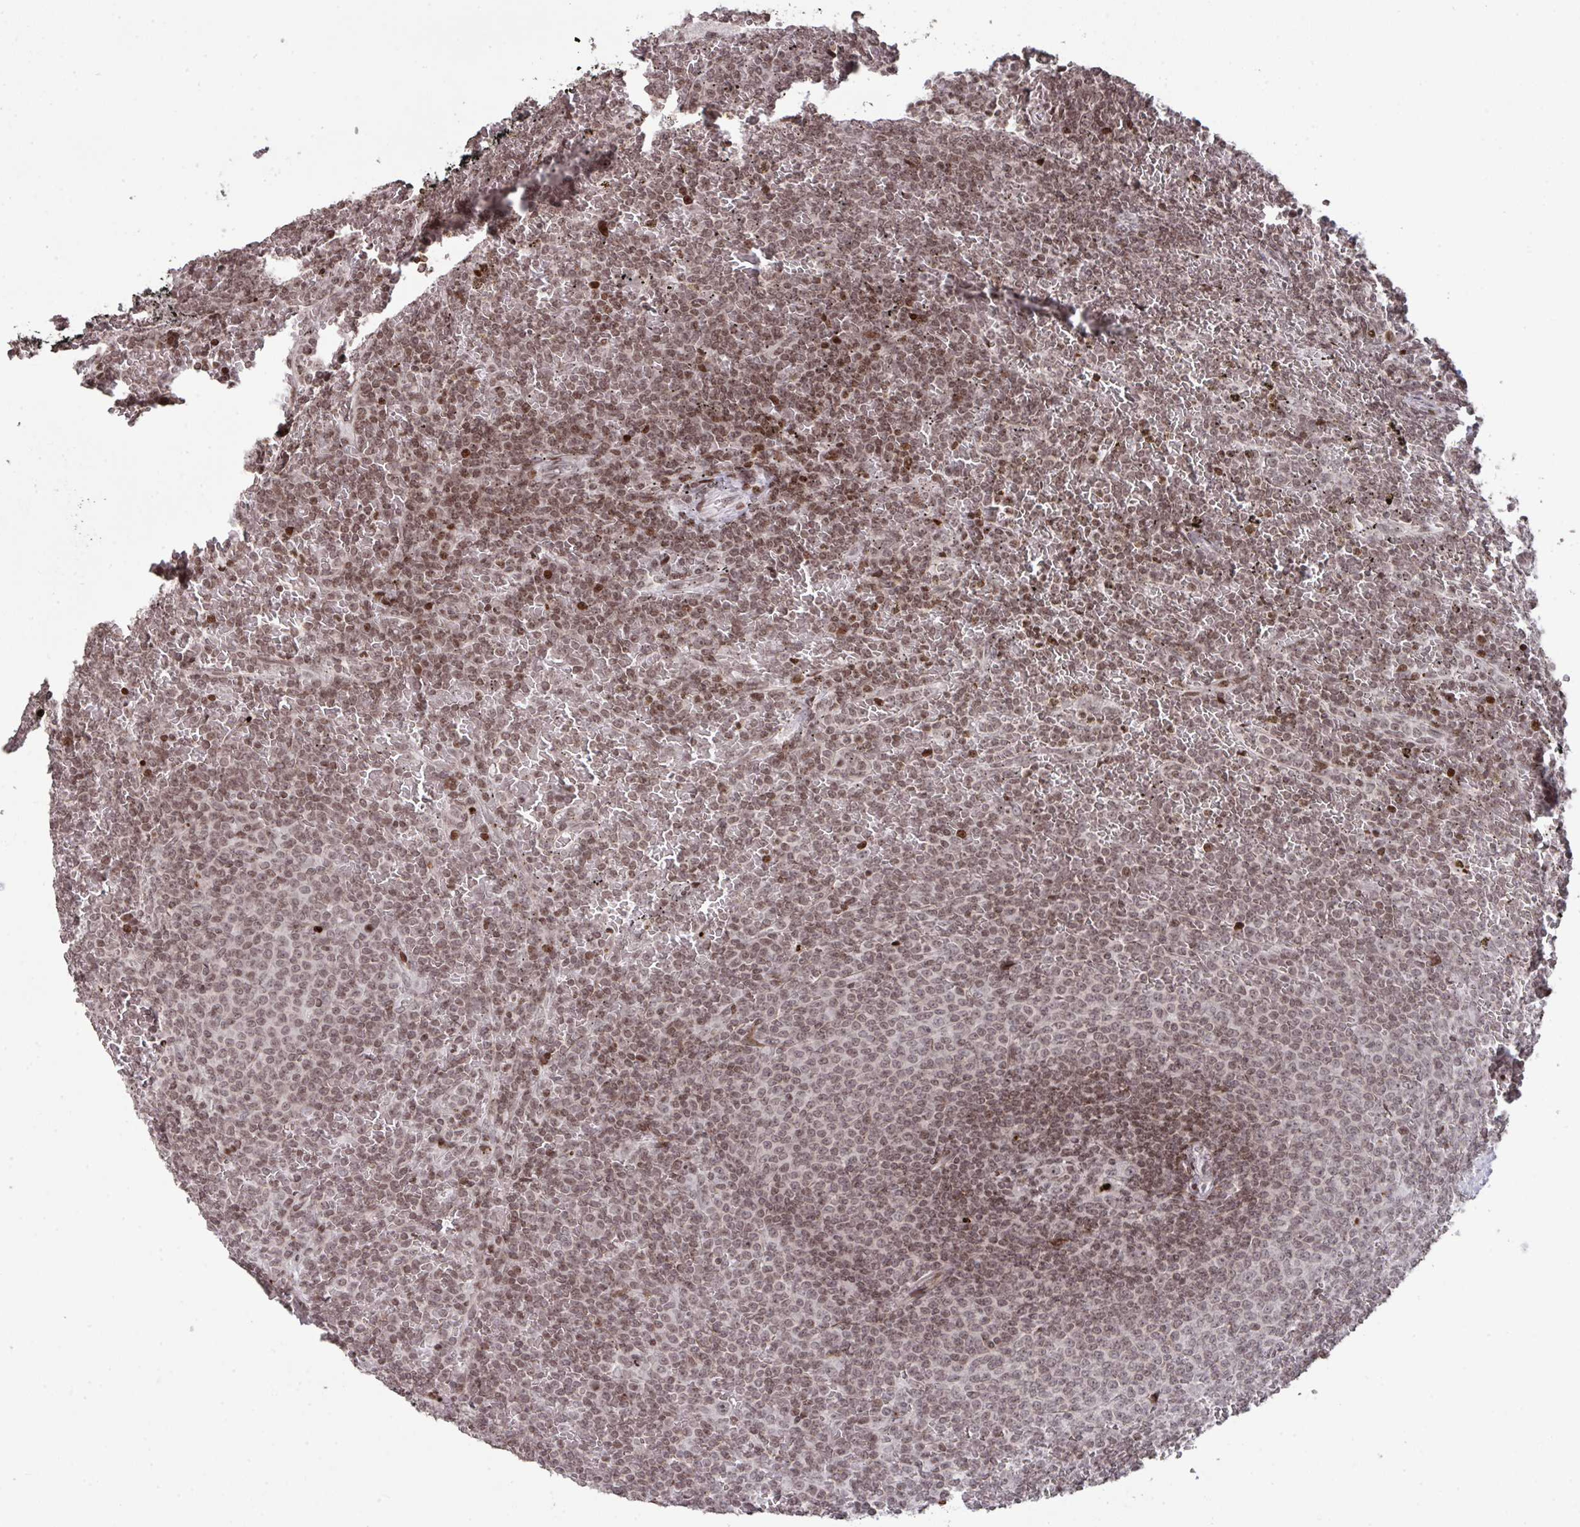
{"staining": {"intensity": "moderate", "quantity": ">75%", "location": "nuclear"}, "tissue": "lymphoma", "cell_type": "Tumor cells", "image_type": "cancer", "snomed": [{"axis": "morphology", "description": "Malignant lymphoma, non-Hodgkin's type, Low grade"}, {"axis": "topography", "description": "Spleen"}], "caption": "Lymphoma tissue exhibits moderate nuclear staining in about >75% of tumor cells", "gene": "NIP7", "patient": {"sex": "female", "age": 77}}